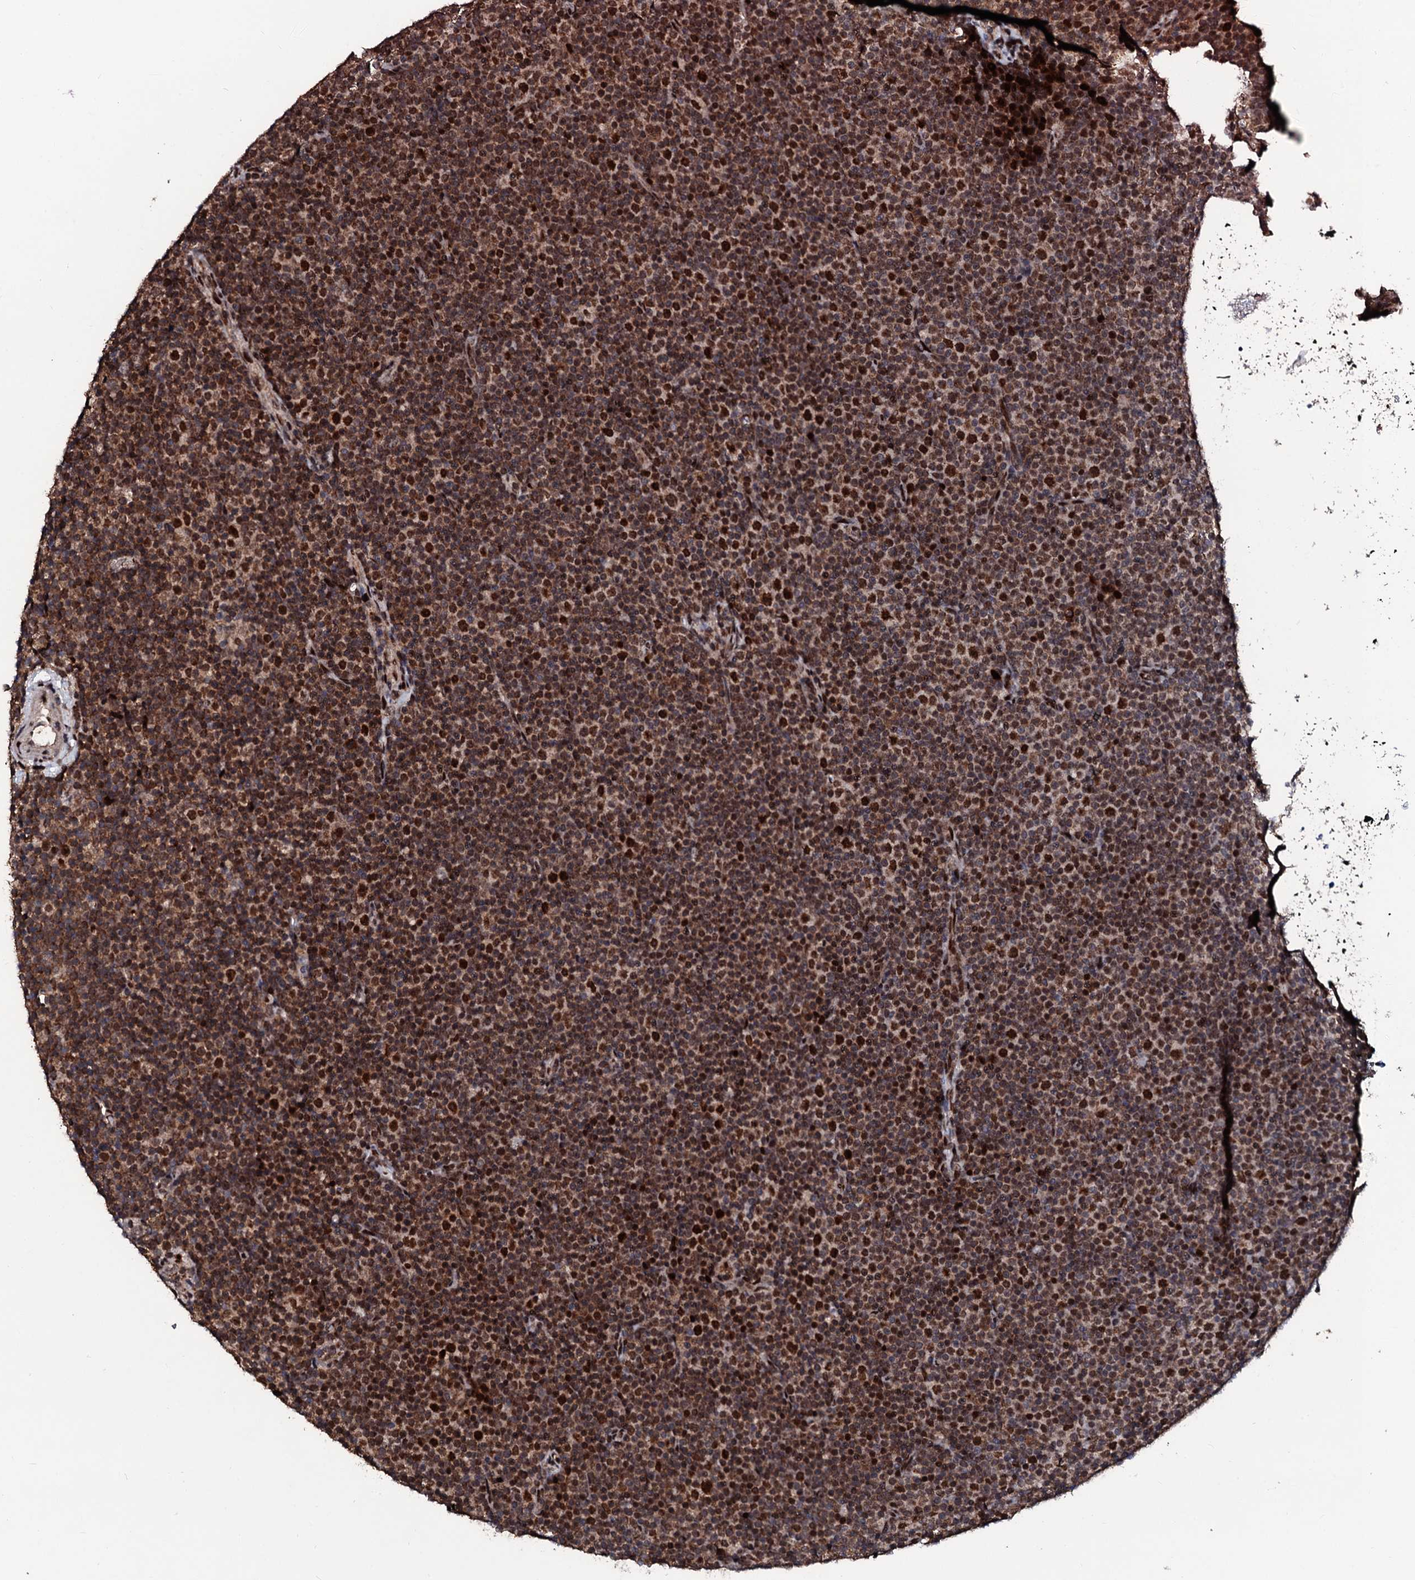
{"staining": {"intensity": "moderate", "quantity": ">75%", "location": "cytoplasmic/membranous,nuclear"}, "tissue": "lymphoma", "cell_type": "Tumor cells", "image_type": "cancer", "snomed": [{"axis": "morphology", "description": "Malignant lymphoma, non-Hodgkin's type, Low grade"}, {"axis": "topography", "description": "Lymph node"}], "caption": "Low-grade malignant lymphoma, non-Hodgkin's type was stained to show a protein in brown. There is medium levels of moderate cytoplasmic/membranous and nuclear expression in approximately >75% of tumor cells.", "gene": "KIF18A", "patient": {"sex": "female", "age": 67}}